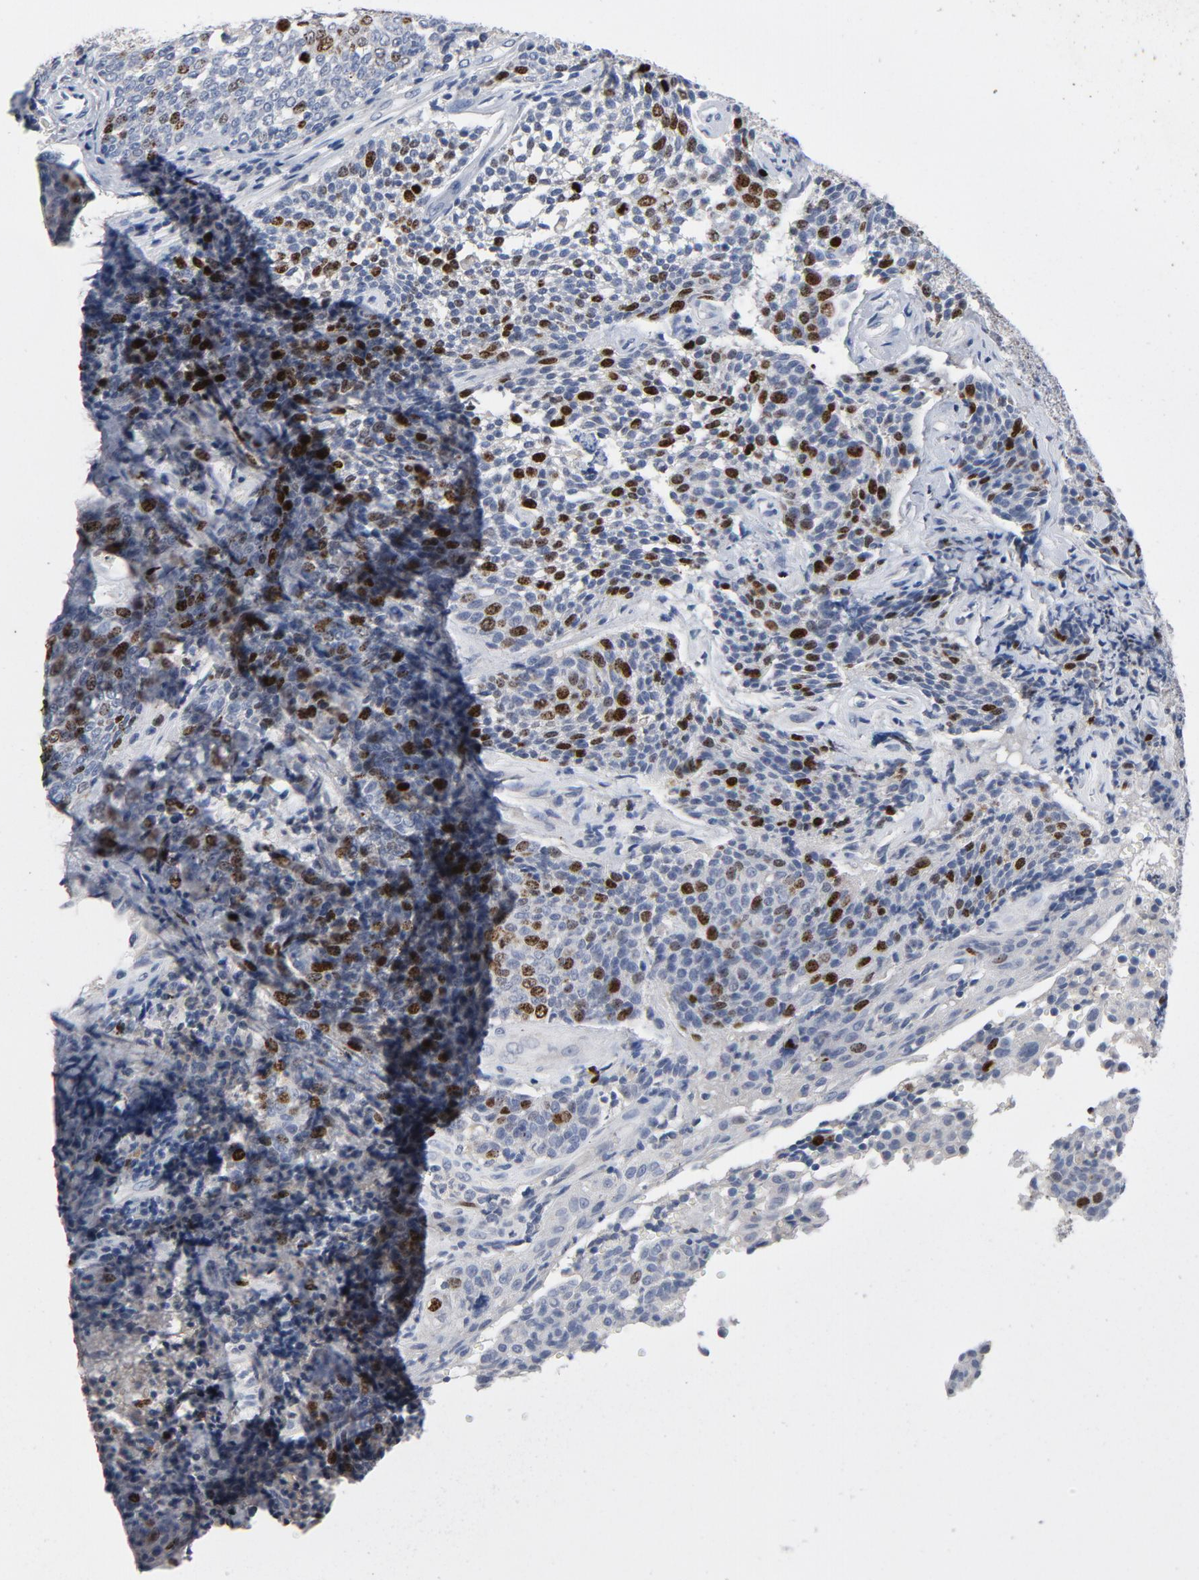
{"staining": {"intensity": "moderate", "quantity": "<25%", "location": "nuclear"}, "tissue": "cervical cancer", "cell_type": "Tumor cells", "image_type": "cancer", "snomed": [{"axis": "morphology", "description": "Squamous cell carcinoma, NOS"}, {"axis": "topography", "description": "Cervix"}], "caption": "This histopathology image demonstrates cervical squamous cell carcinoma stained with IHC to label a protein in brown. The nuclear of tumor cells show moderate positivity for the protein. Nuclei are counter-stained blue.", "gene": "BIRC5", "patient": {"sex": "female", "age": 34}}